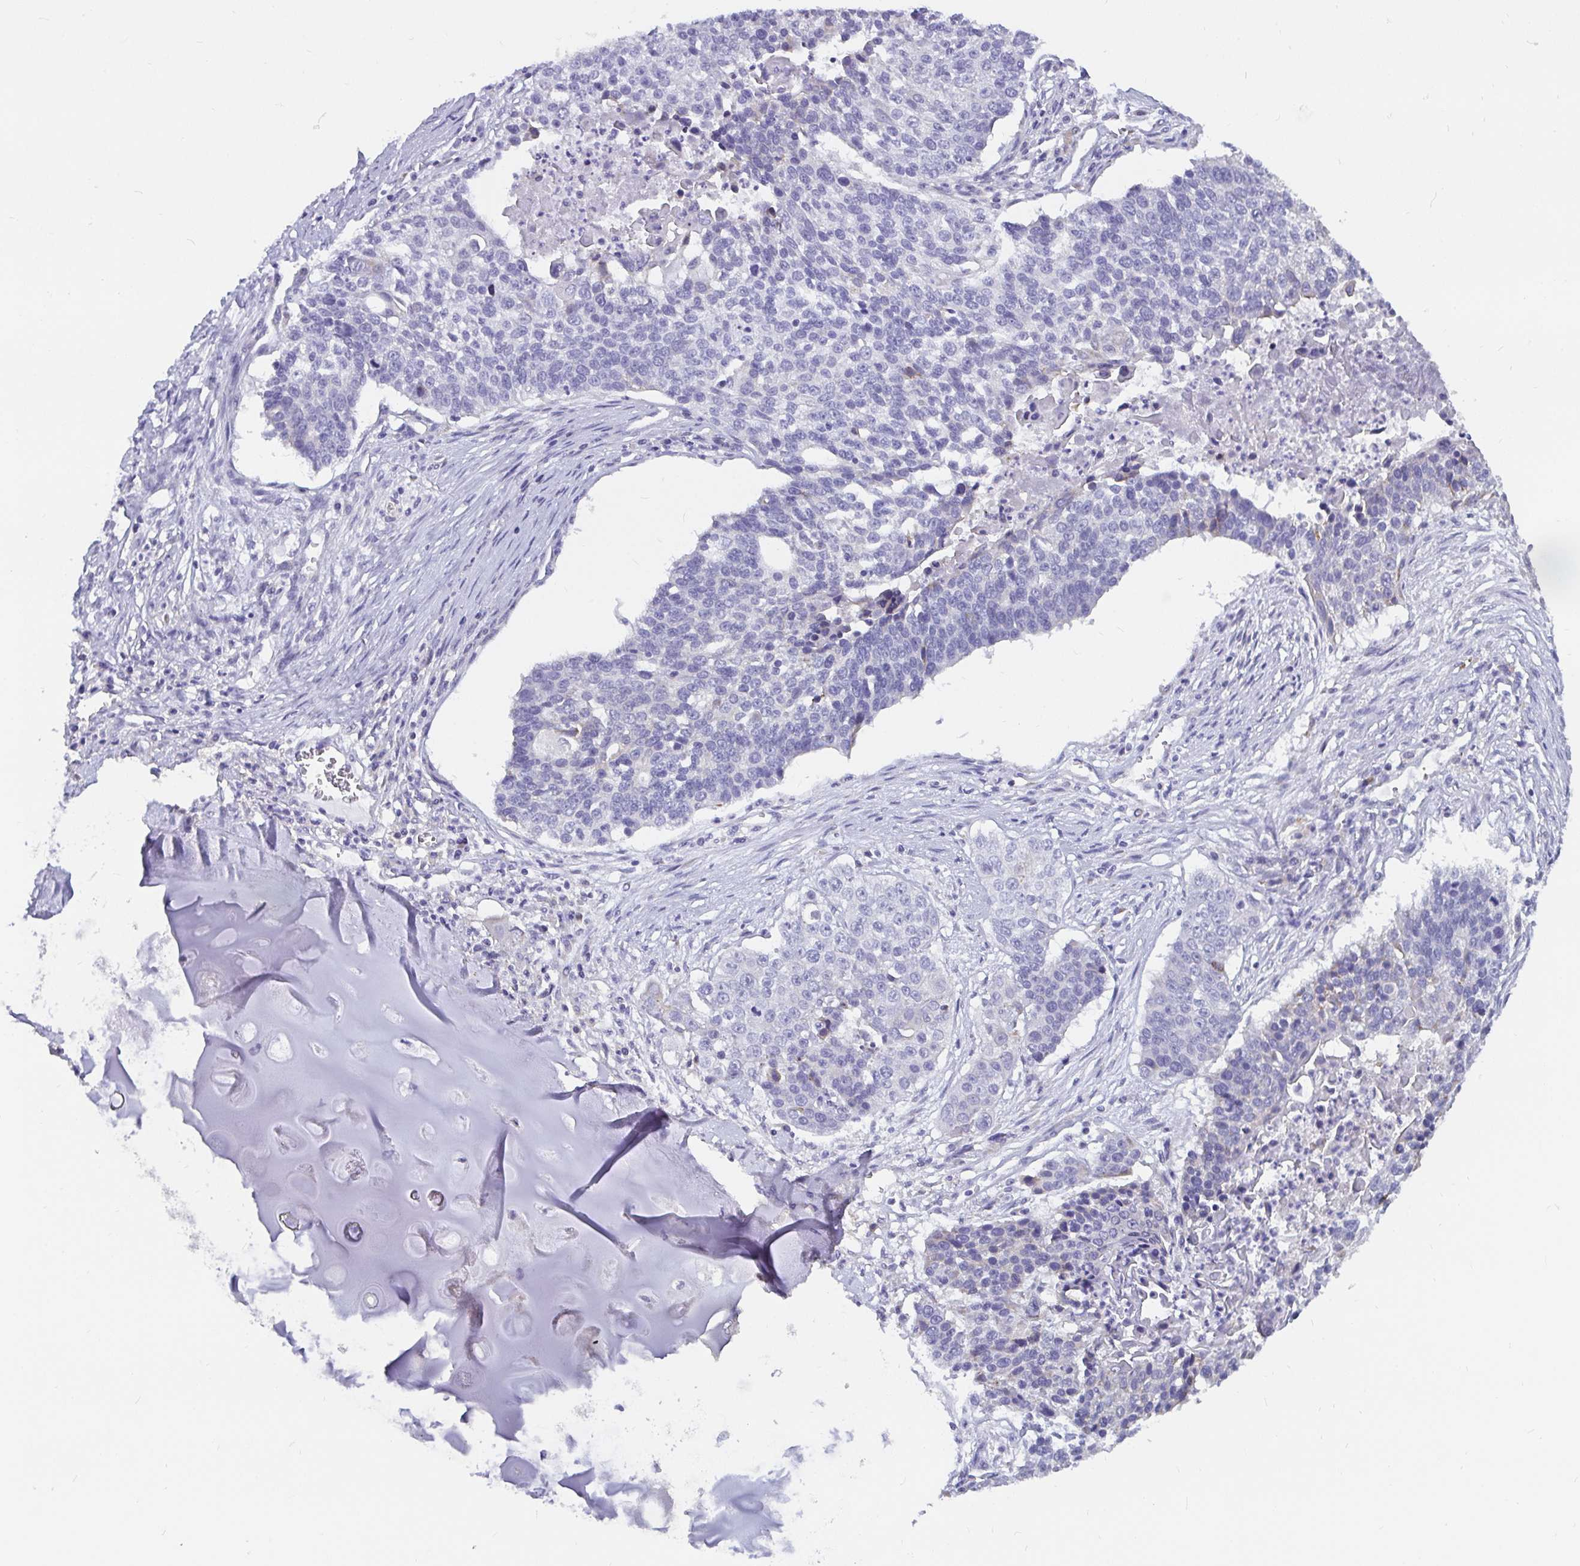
{"staining": {"intensity": "negative", "quantity": "none", "location": "none"}, "tissue": "lung cancer", "cell_type": "Tumor cells", "image_type": "cancer", "snomed": [{"axis": "morphology", "description": "Squamous cell carcinoma, NOS"}, {"axis": "morphology", "description": "Squamous cell carcinoma, metastatic, NOS"}, {"axis": "topography", "description": "Lung"}, {"axis": "topography", "description": "Pleura, NOS"}], "caption": "The image demonstrates no significant positivity in tumor cells of metastatic squamous cell carcinoma (lung).", "gene": "ADAMTS6", "patient": {"sex": "male", "age": 72}}